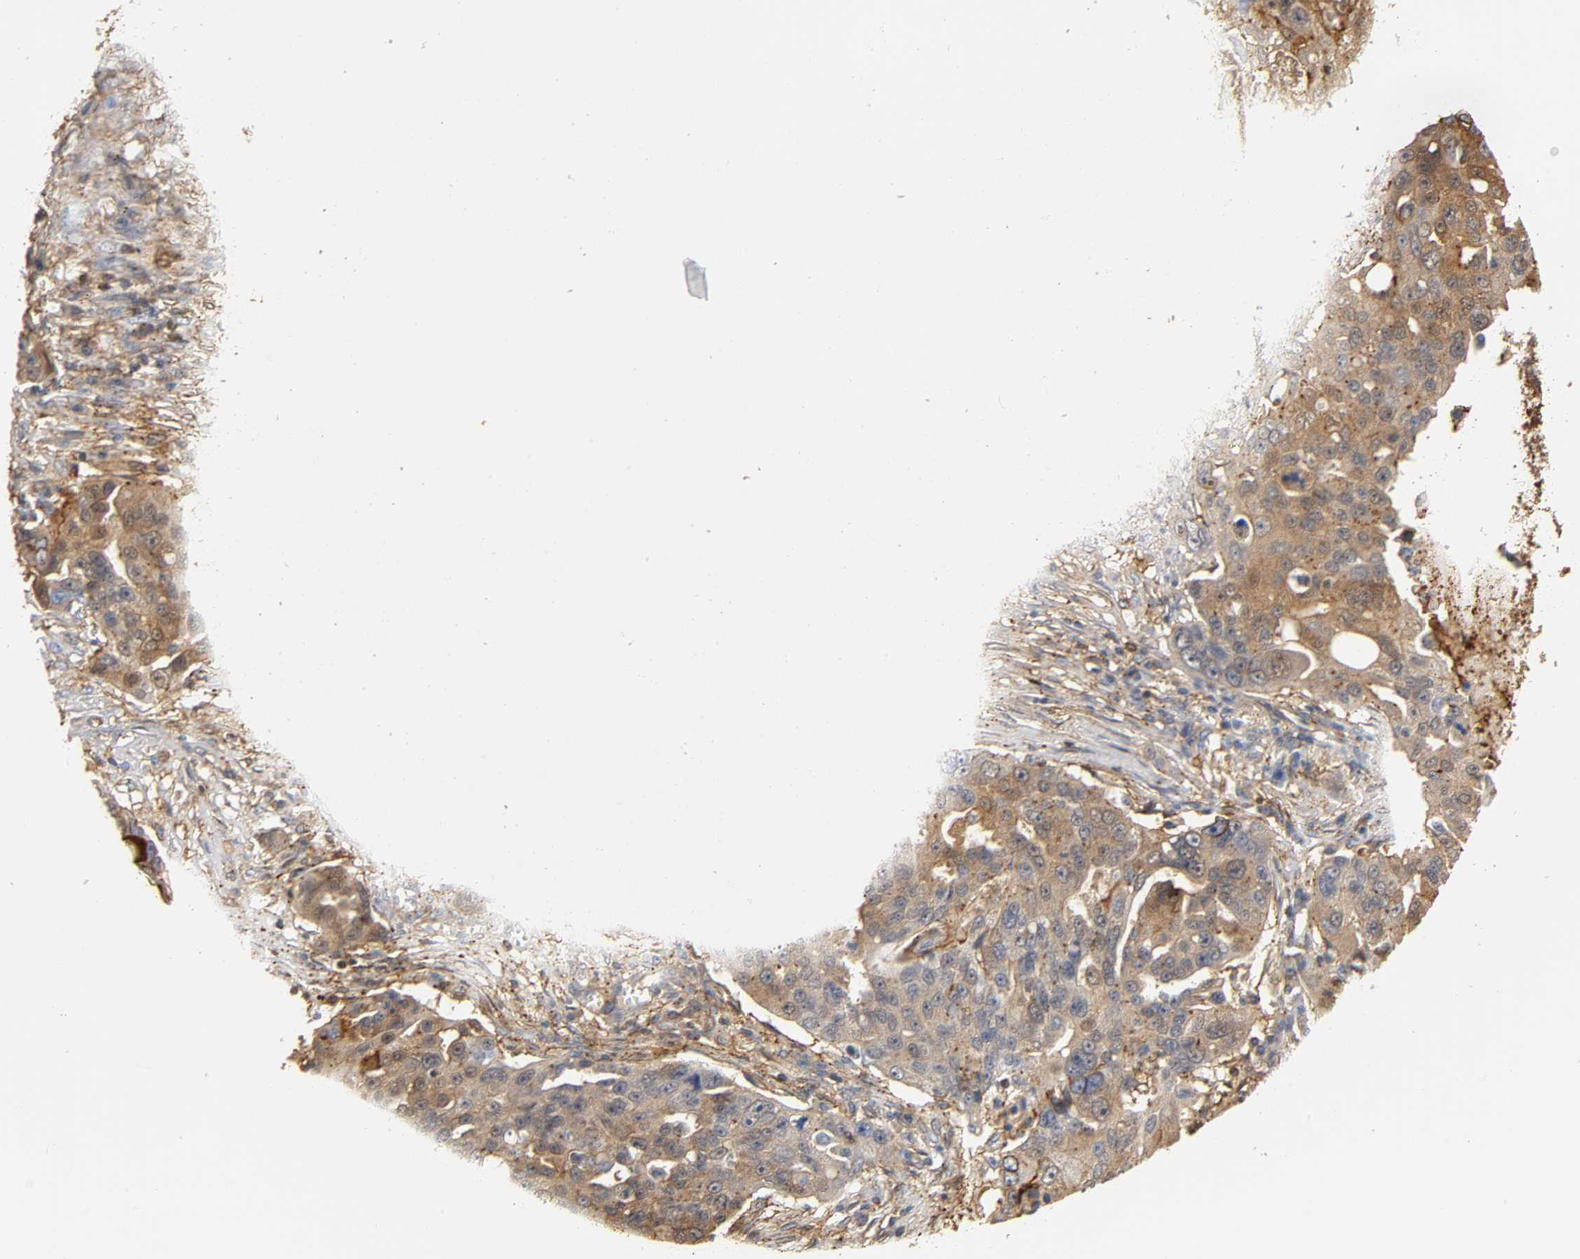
{"staining": {"intensity": "weak", "quantity": ">75%", "location": "cytoplasmic/membranous"}, "tissue": "ovarian cancer", "cell_type": "Tumor cells", "image_type": "cancer", "snomed": [{"axis": "morphology", "description": "Carcinoma, endometroid"}, {"axis": "topography", "description": "Ovary"}], "caption": "IHC (DAB (3,3'-diaminobenzidine)) staining of human ovarian cancer (endometroid carcinoma) reveals weak cytoplasmic/membranous protein staining in approximately >75% of tumor cells. (brown staining indicates protein expression, while blue staining denotes nuclei).", "gene": "ANXA11", "patient": {"sex": "female", "age": 75}}